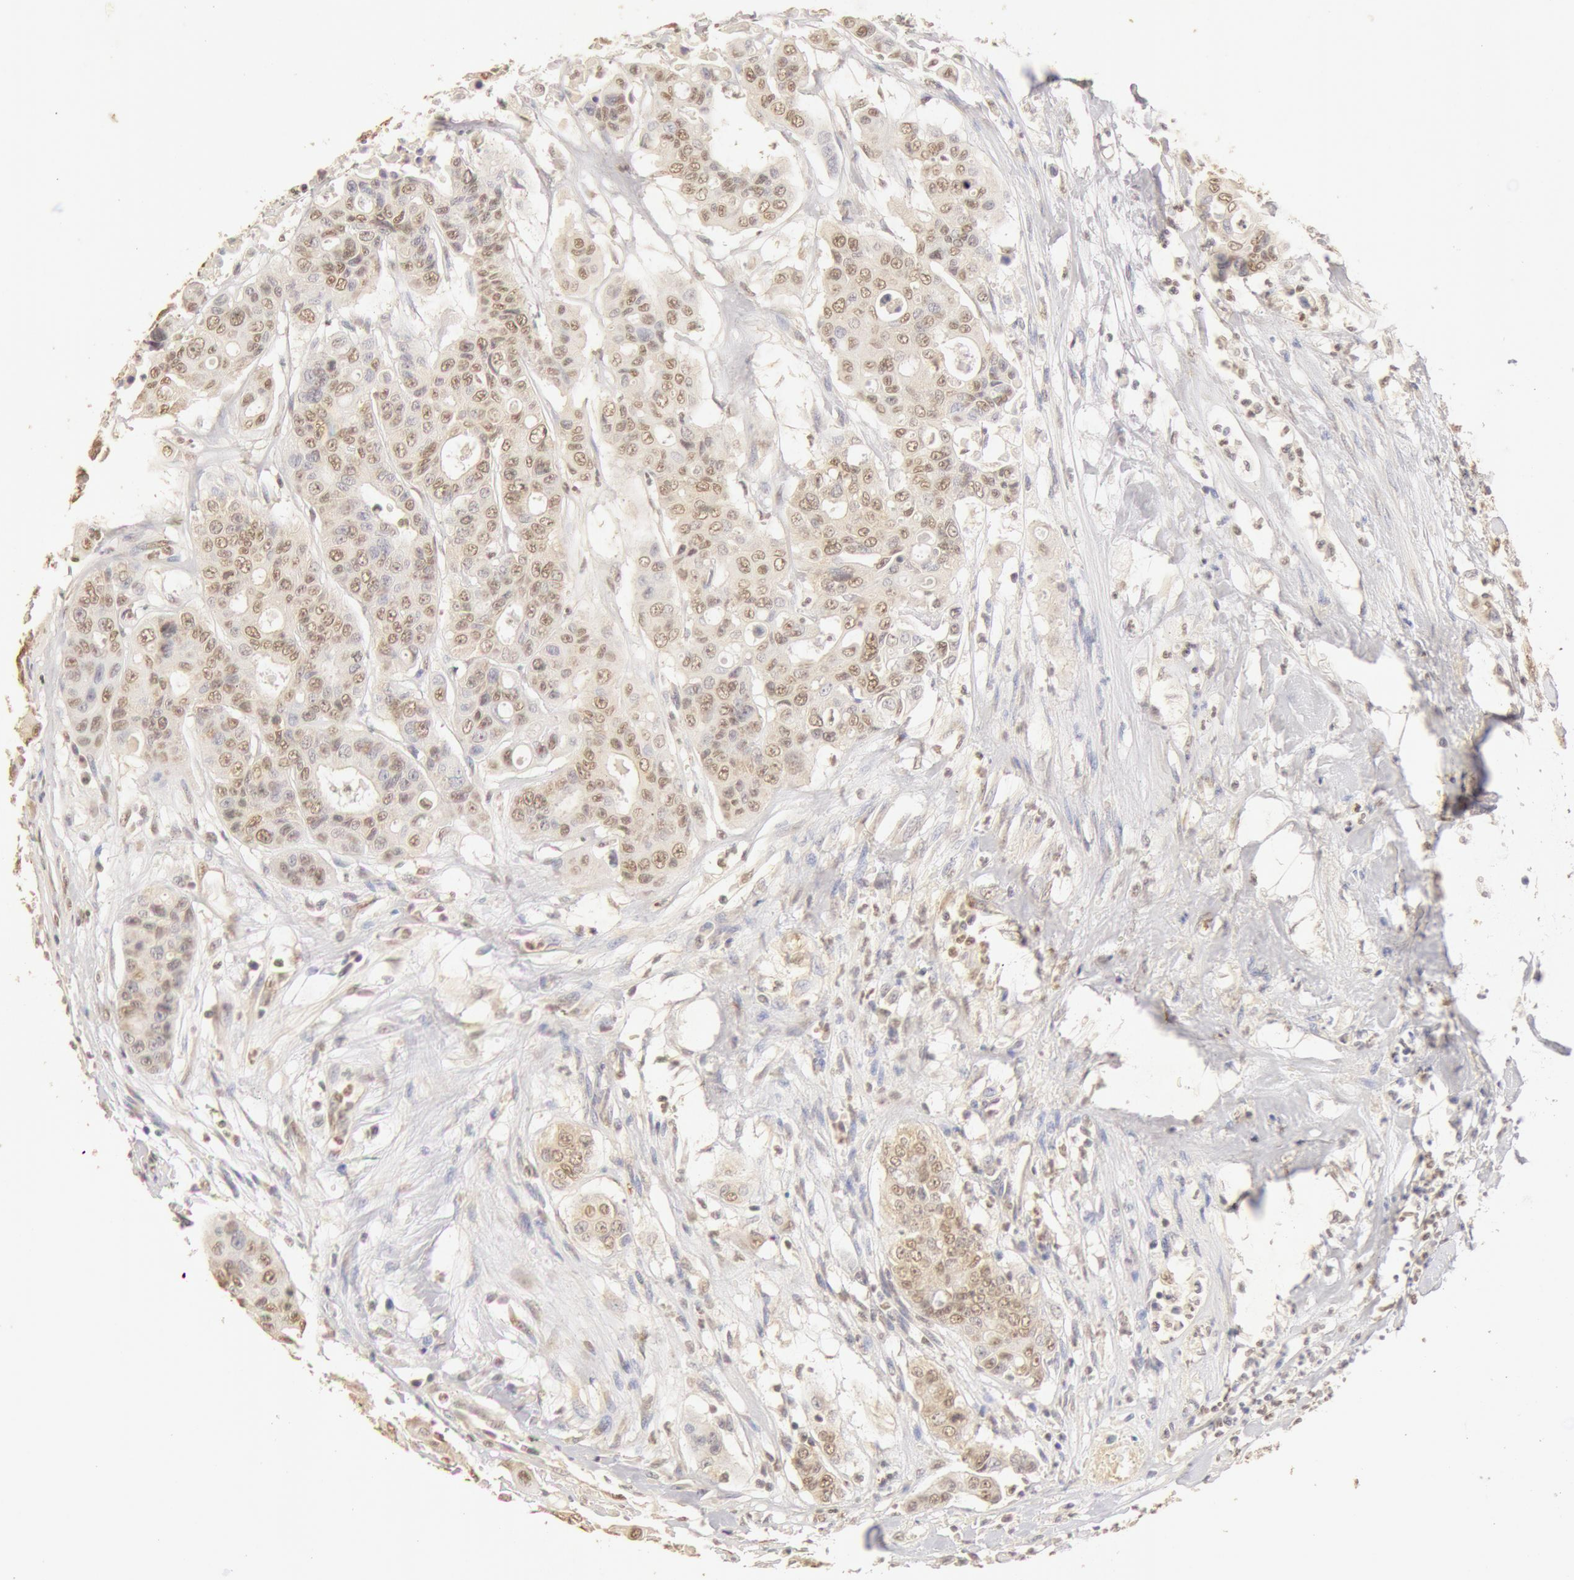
{"staining": {"intensity": "weak", "quantity": ">75%", "location": "cytoplasmic/membranous,nuclear"}, "tissue": "colorectal cancer", "cell_type": "Tumor cells", "image_type": "cancer", "snomed": [{"axis": "morphology", "description": "Adenocarcinoma, NOS"}, {"axis": "topography", "description": "Colon"}], "caption": "Approximately >75% of tumor cells in colorectal adenocarcinoma display weak cytoplasmic/membranous and nuclear protein positivity as visualized by brown immunohistochemical staining.", "gene": "SNRNP70", "patient": {"sex": "female", "age": 70}}